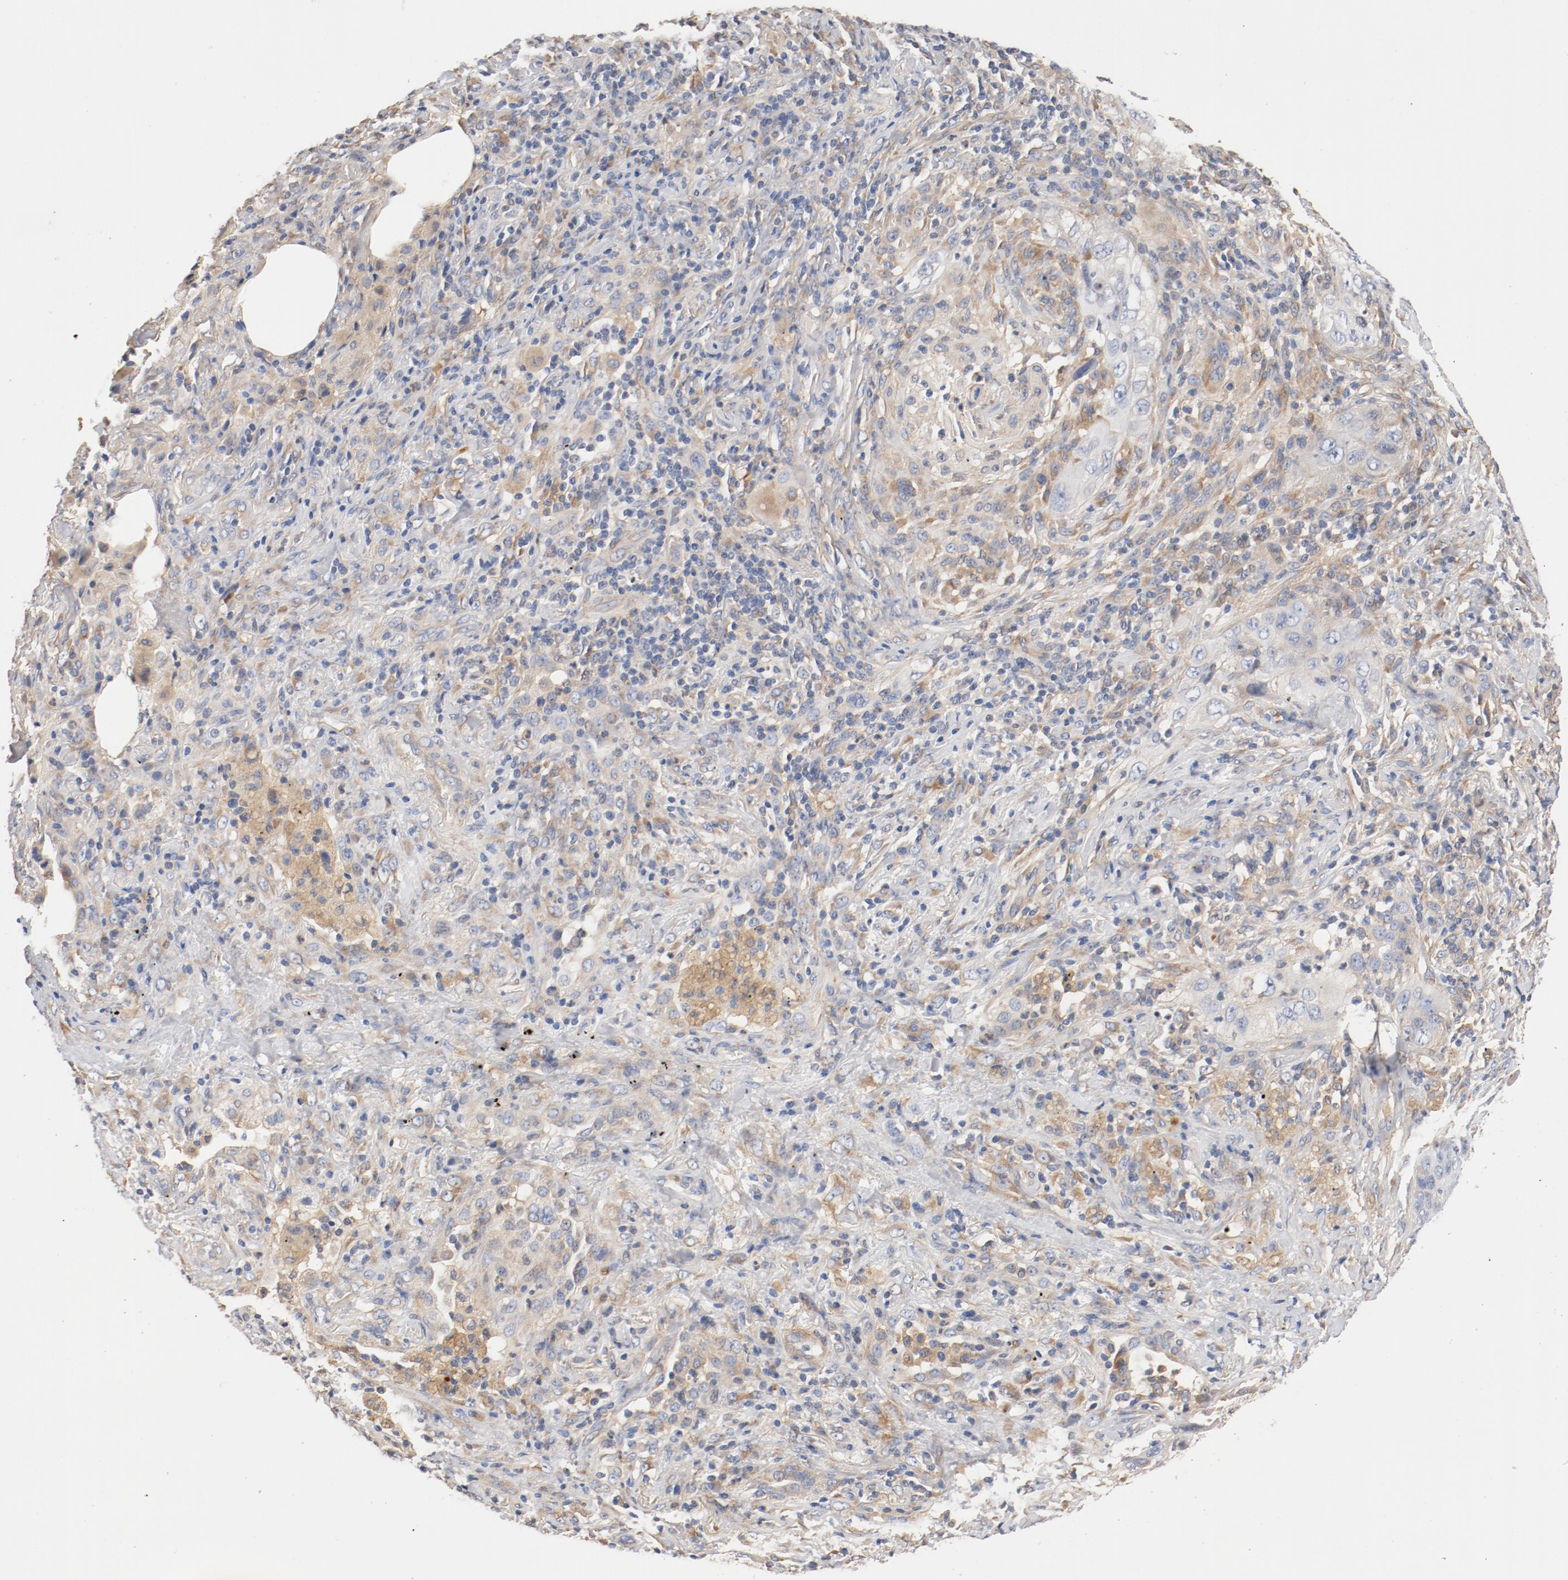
{"staining": {"intensity": "weak", "quantity": "25%-75%", "location": "cytoplasmic/membranous"}, "tissue": "lung cancer", "cell_type": "Tumor cells", "image_type": "cancer", "snomed": [{"axis": "morphology", "description": "Squamous cell carcinoma, NOS"}, {"axis": "topography", "description": "Lung"}], "caption": "Brown immunohistochemical staining in human squamous cell carcinoma (lung) shows weak cytoplasmic/membranous positivity in about 25%-75% of tumor cells.", "gene": "ILK", "patient": {"sex": "female", "age": 67}}